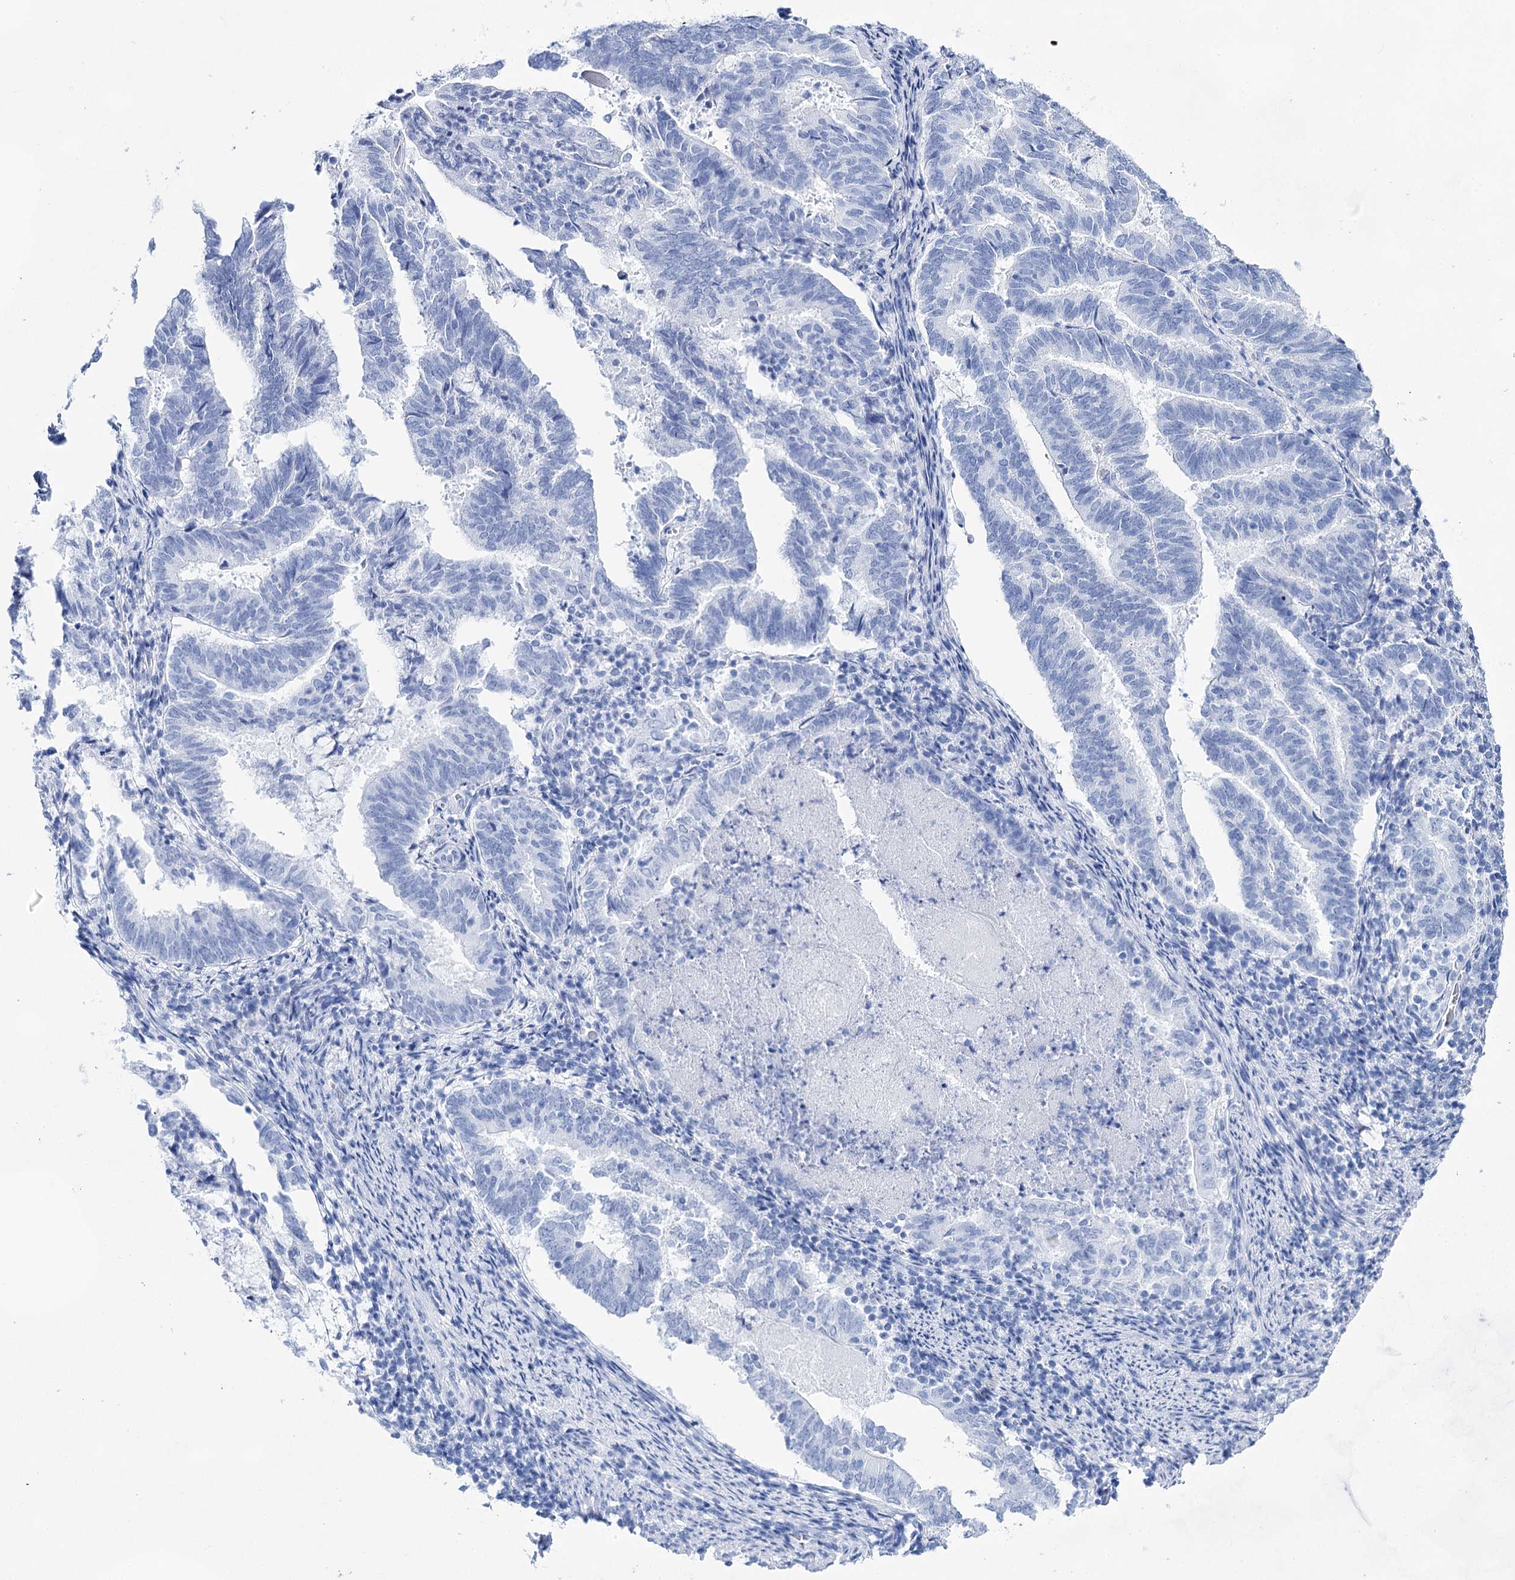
{"staining": {"intensity": "negative", "quantity": "none", "location": "none"}, "tissue": "endometrial cancer", "cell_type": "Tumor cells", "image_type": "cancer", "snomed": [{"axis": "morphology", "description": "Adenocarcinoma, NOS"}, {"axis": "topography", "description": "Endometrium"}], "caption": "The photomicrograph reveals no significant staining in tumor cells of endometrial cancer.", "gene": "LALBA", "patient": {"sex": "female", "age": 80}}